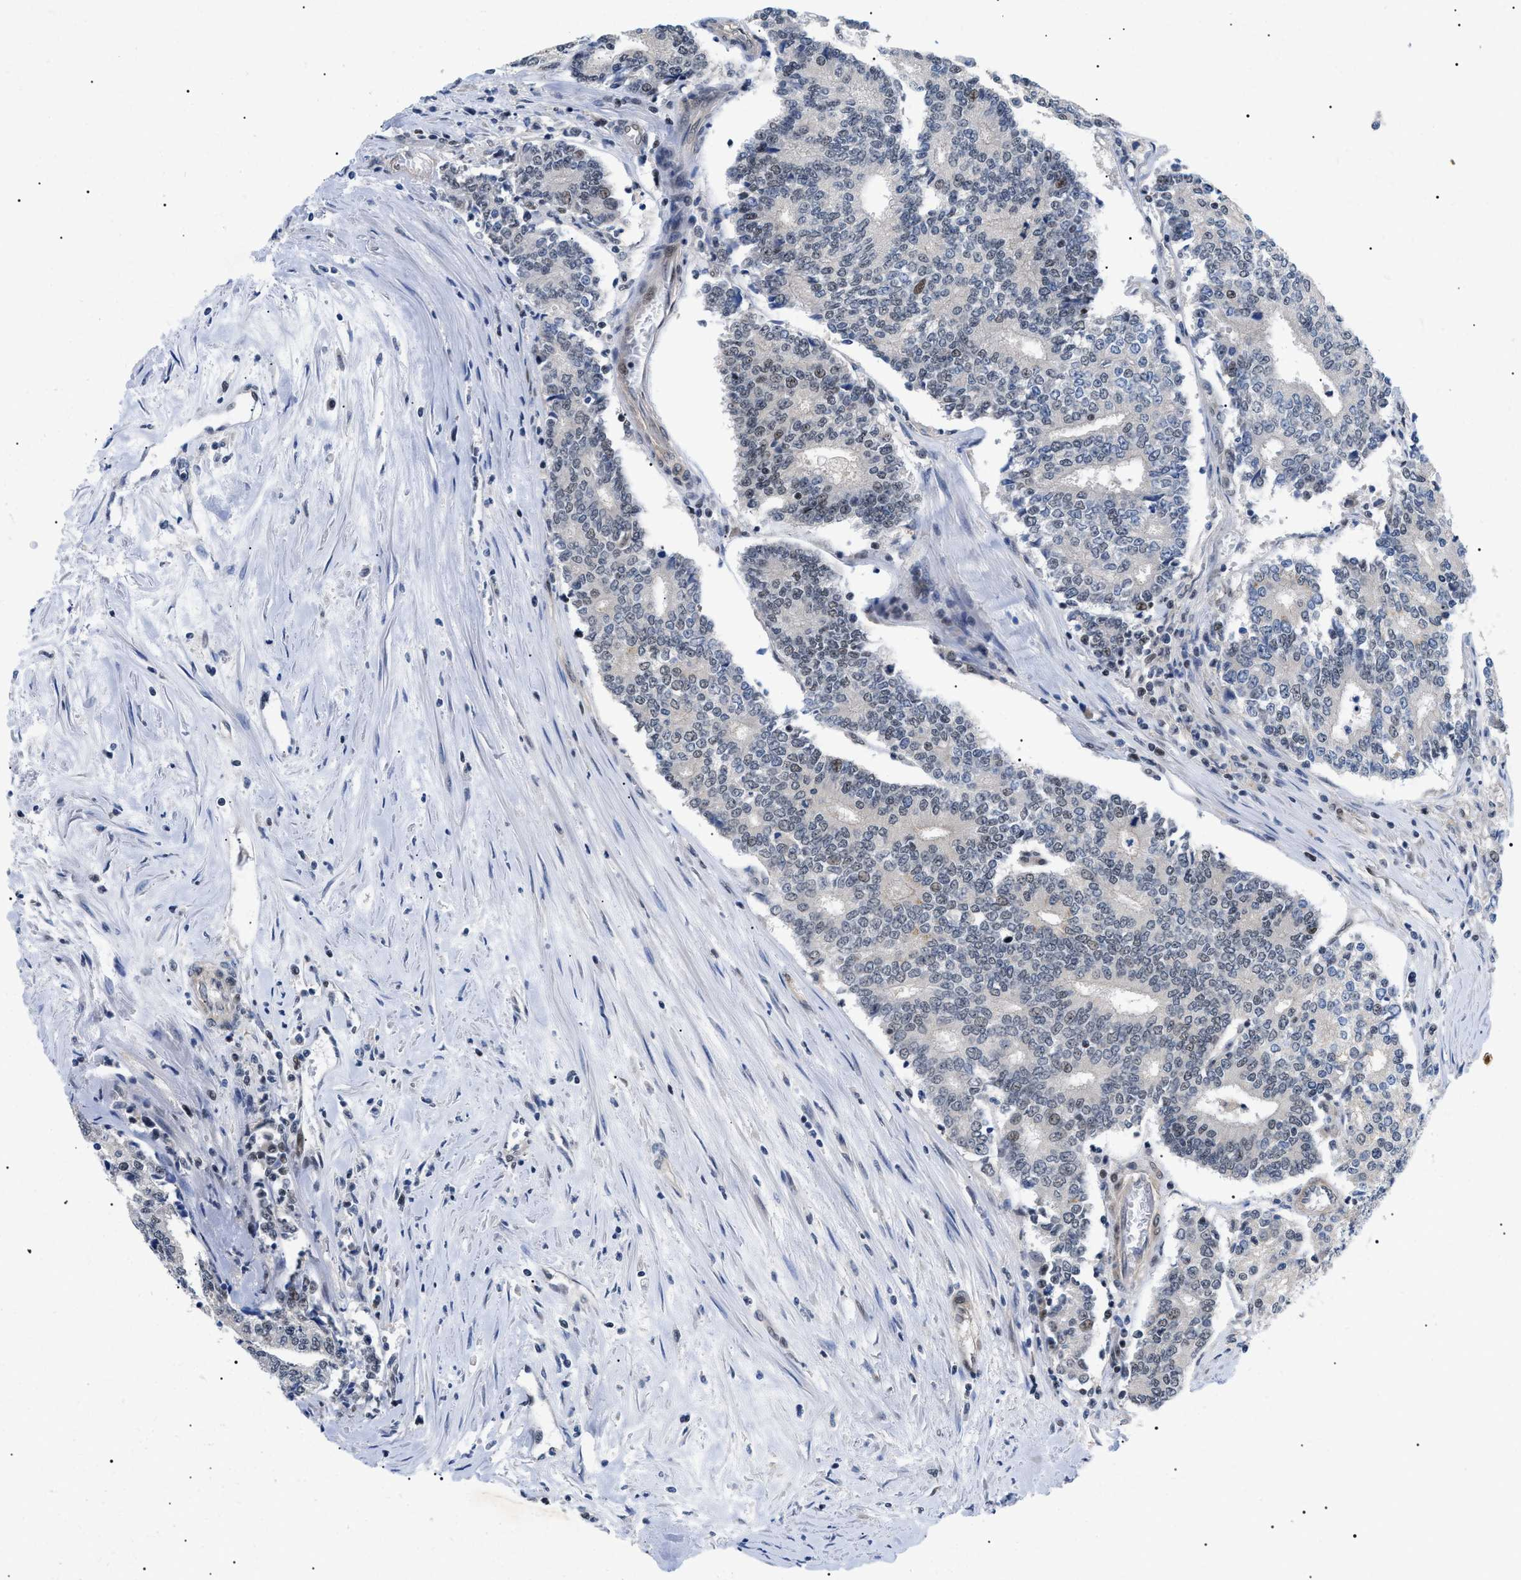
{"staining": {"intensity": "weak", "quantity": "<25%", "location": "nuclear"}, "tissue": "prostate cancer", "cell_type": "Tumor cells", "image_type": "cancer", "snomed": [{"axis": "morphology", "description": "Normal tissue, NOS"}, {"axis": "morphology", "description": "Adenocarcinoma, High grade"}, {"axis": "topography", "description": "Prostate"}, {"axis": "topography", "description": "Seminal veicle"}], "caption": "There is no significant staining in tumor cells of high-grade adenocarcinoma (prostate).", "gene": "GARRE1", "patient": {"sex": "male", "age": 55}}